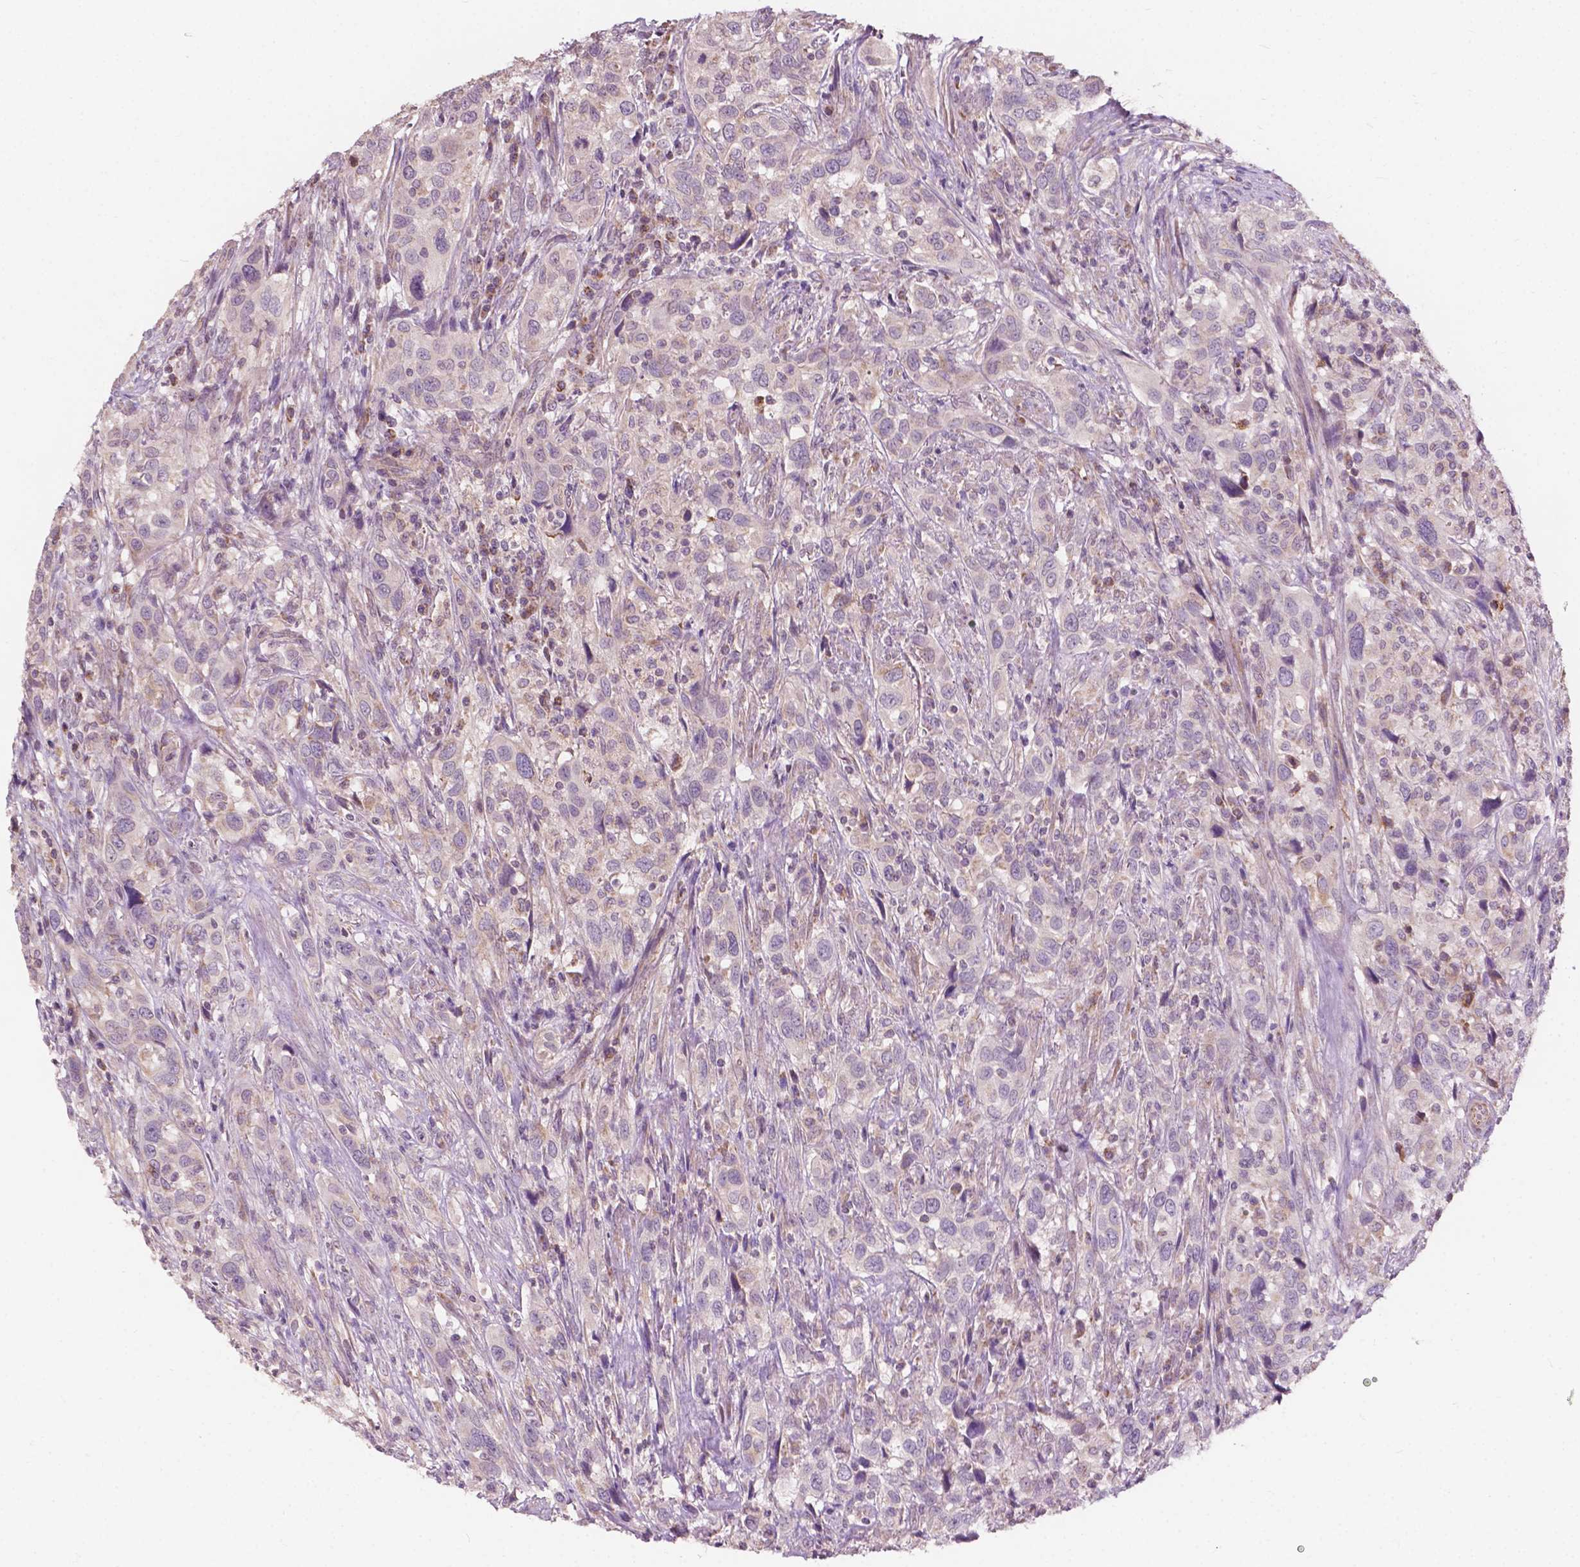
{"staining": {"intensity": "weak", "quantity": "25%-75%", "location": "cytoplasmic/membranous"}, "tissue": "urothelial cancer", "cell_type": "Tumor cells", "image_type": "cancer", "snomed": [{"axis": "morphology", "description": "Urothelial carcinoma, NOS"}, {"axis": "morphology", "description": "Urothelial carcinoma, High grade"}, {"axis": "topography", "description": "Urinary bladder"}], "caption": "High-grade urothelial carcinoma stained for a protein (brown) displays weak cytoplasmic/membranous positive positivity in approximately 25%-75% of tumor cells.", "gene": "NDUFA10", "patient": {"sex": "female", "age": 64}}